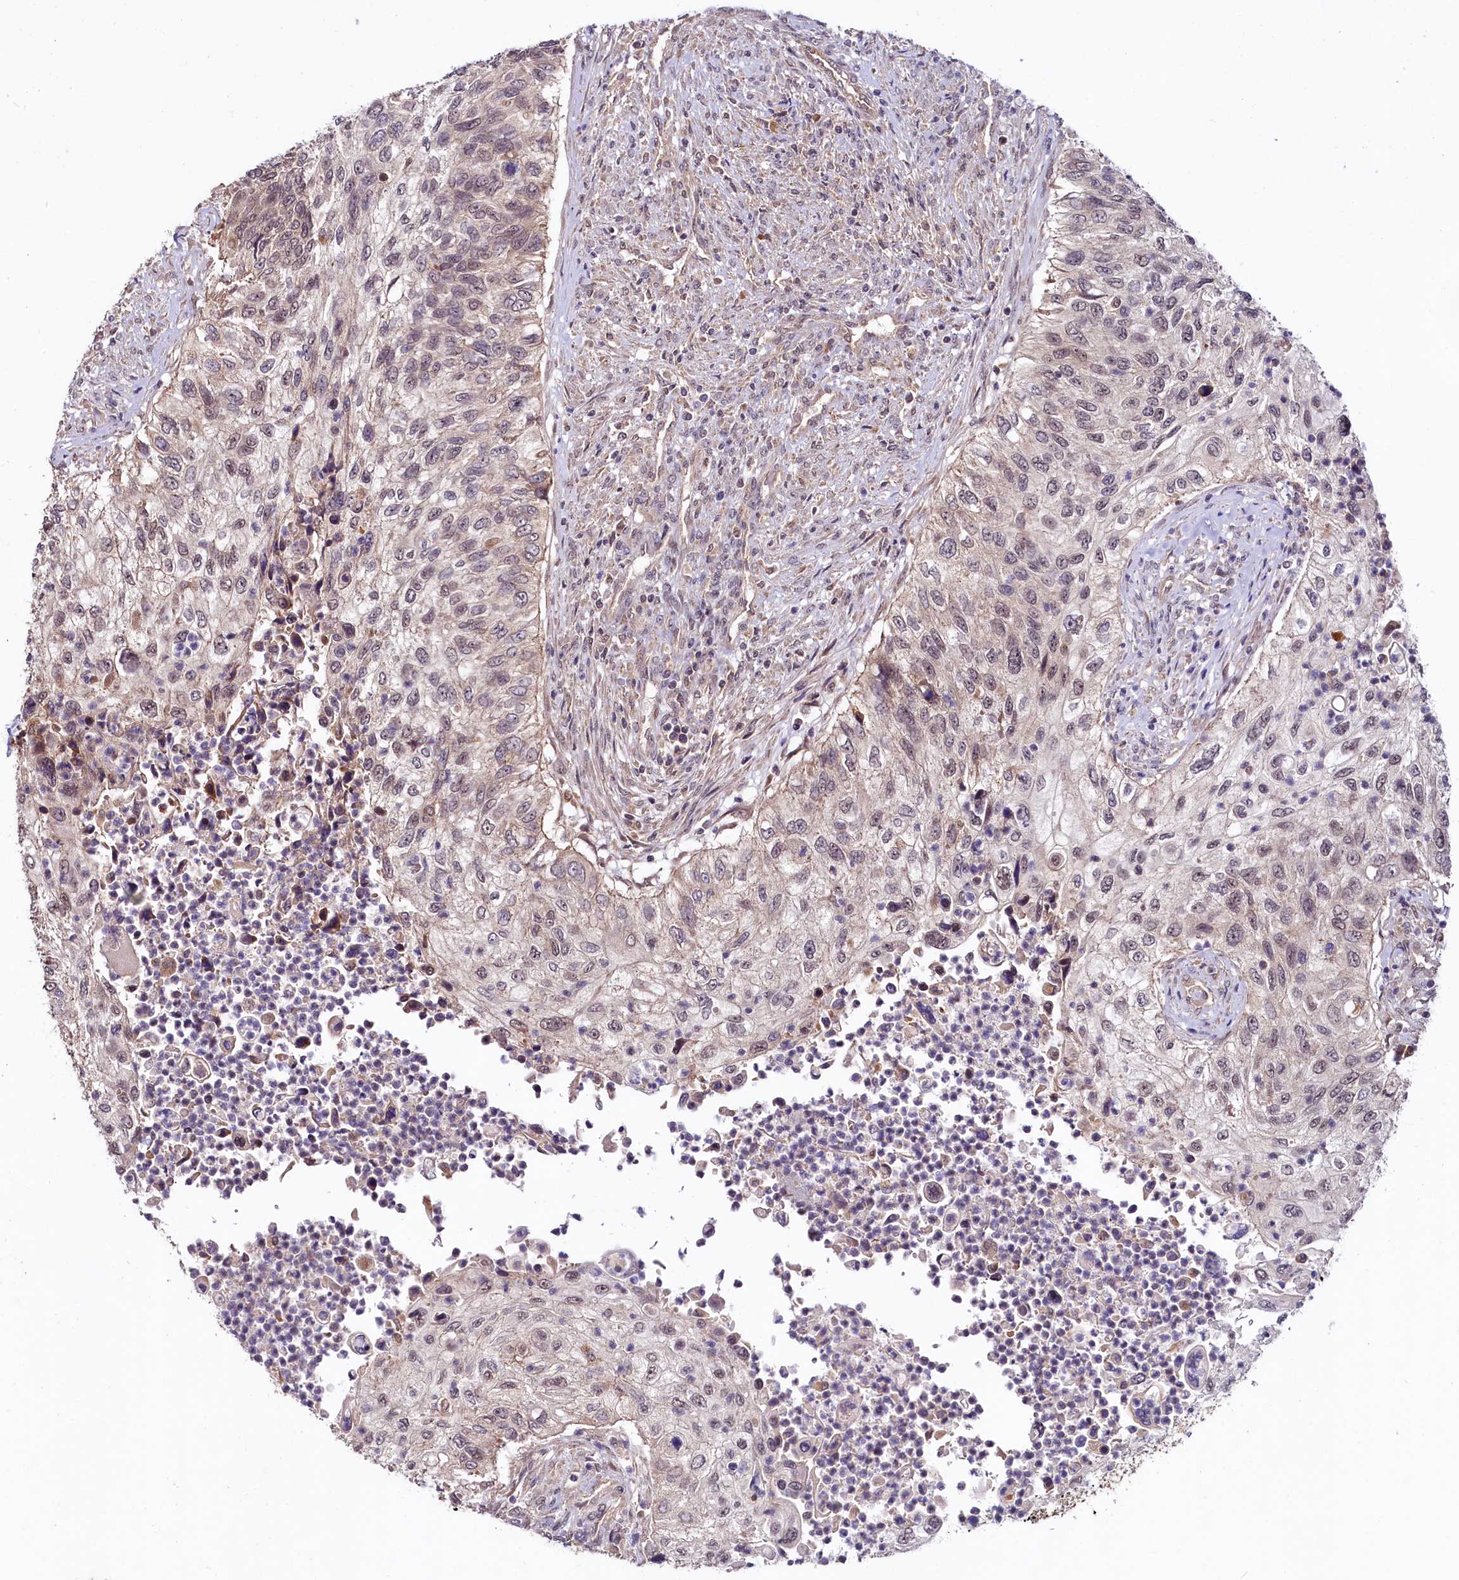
{"staining": {"intensity": "weak", "quantity": "25%-75%", "location": "nuclear"}, "tissue": "urothelial cancer", "cell_type": "Tumor cells", "image_type": "cancer", "snomed": [{"axis": "morphology", "description": "Urothelial carcinoma, High grade"}, {"axis": "topography", "description": "Urinary bladder"}], "caption": "Brown immunohistochemical staining in human urothelial cancer displays weak nuclear expression in about 25%-75% of tumor cells.", "gene": "UBE3A", "patient": {"sex": "female", "age": 60}}